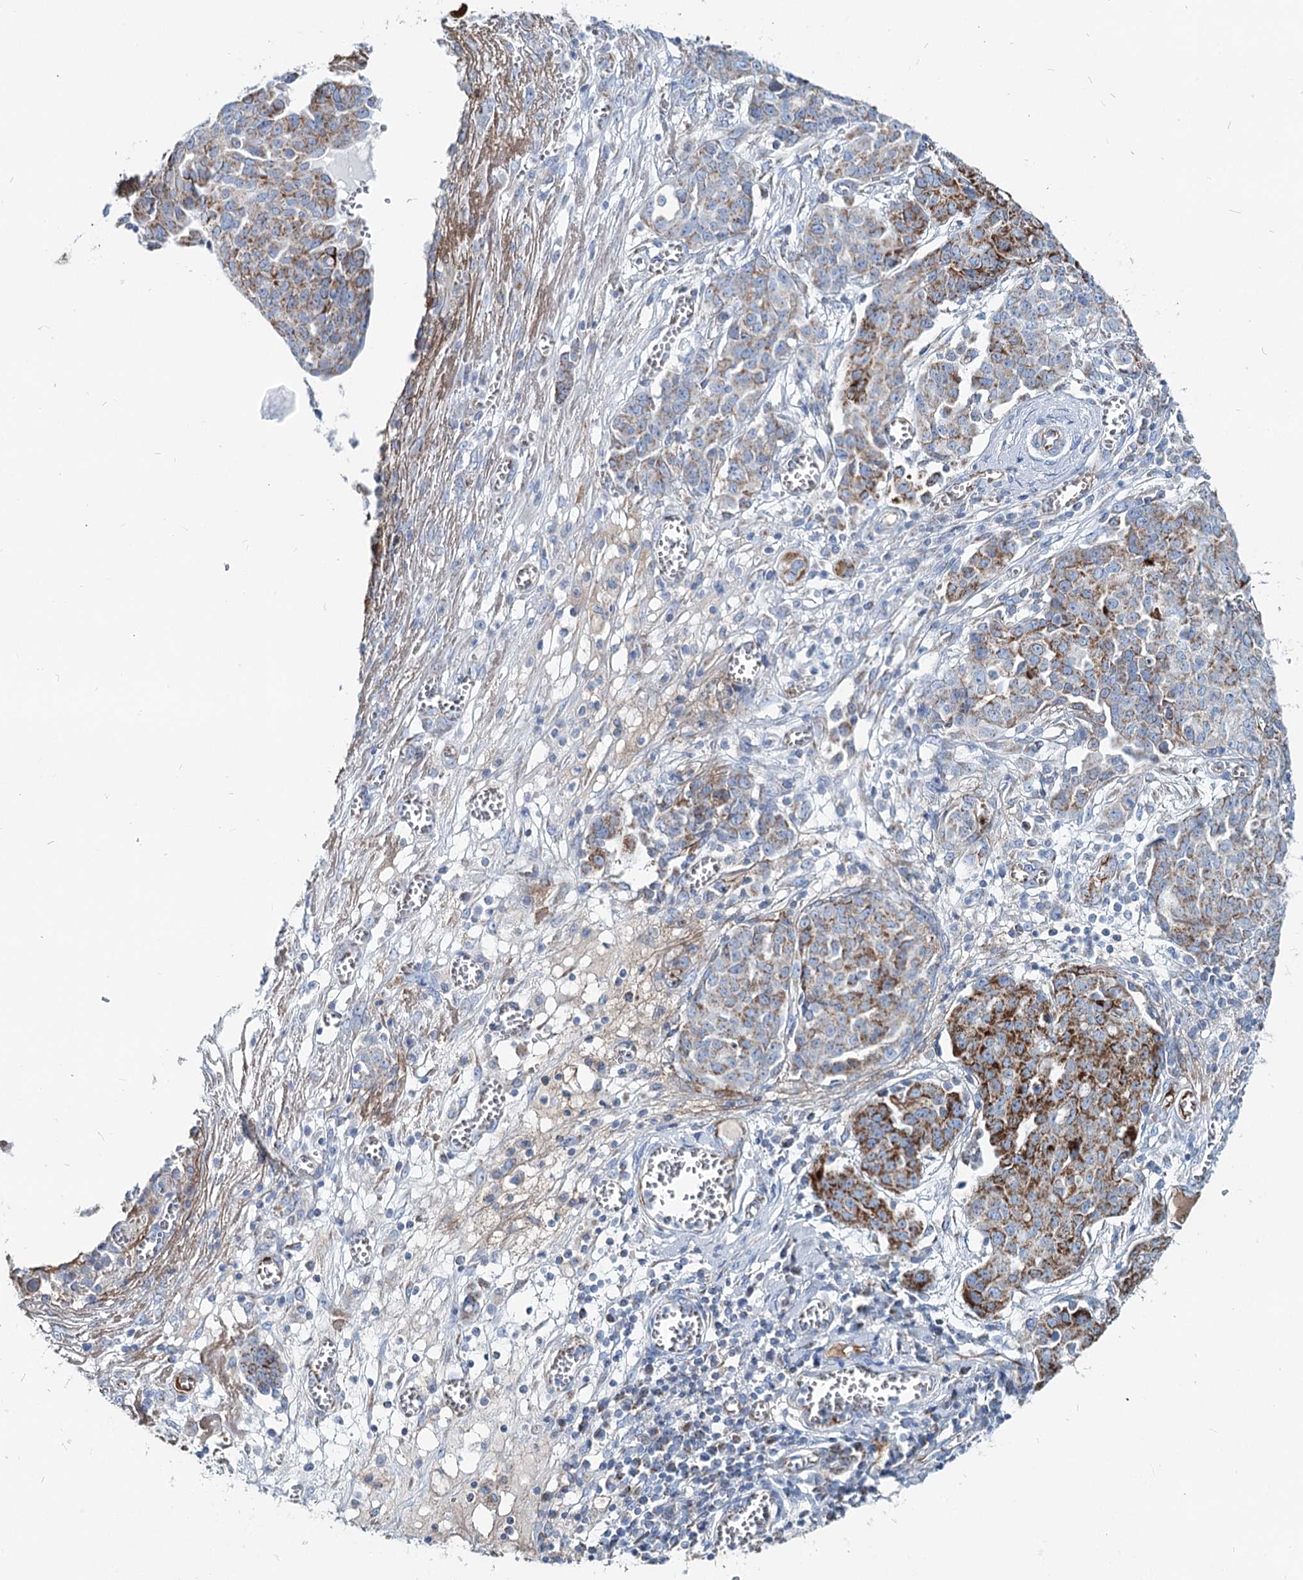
{"staining": {"intensity": "strong", "quantity": "25%-75%", "location": "cytoplasmic/membranous"}, "tissue": "ovarian cancer", "cell_type": "Tumor cells", "image_type": "cancer", "snomed": [{"axis": "morphology", "description": "Cystadenocarcinoma, serous, NOS"}, {"axis": "topography", "description": "Soft tissue"}, {"axis": "topography", "description": "Ovary"}], "caption": "Immunohistochemistry (IHC) histopathology image of neoplastic tissue: human ovarian cancer (serous cystadenocarcinoma) stained using immunohistochemistry (IHC) reveals high levels of strong protein expression localized specifically in the cytoplasmic/membranous of tumor cells, appearing as a cytoplasmic/membranous brown color.", "gene": "MCCC2", "patient": {"sex": "female", "age": 57}}